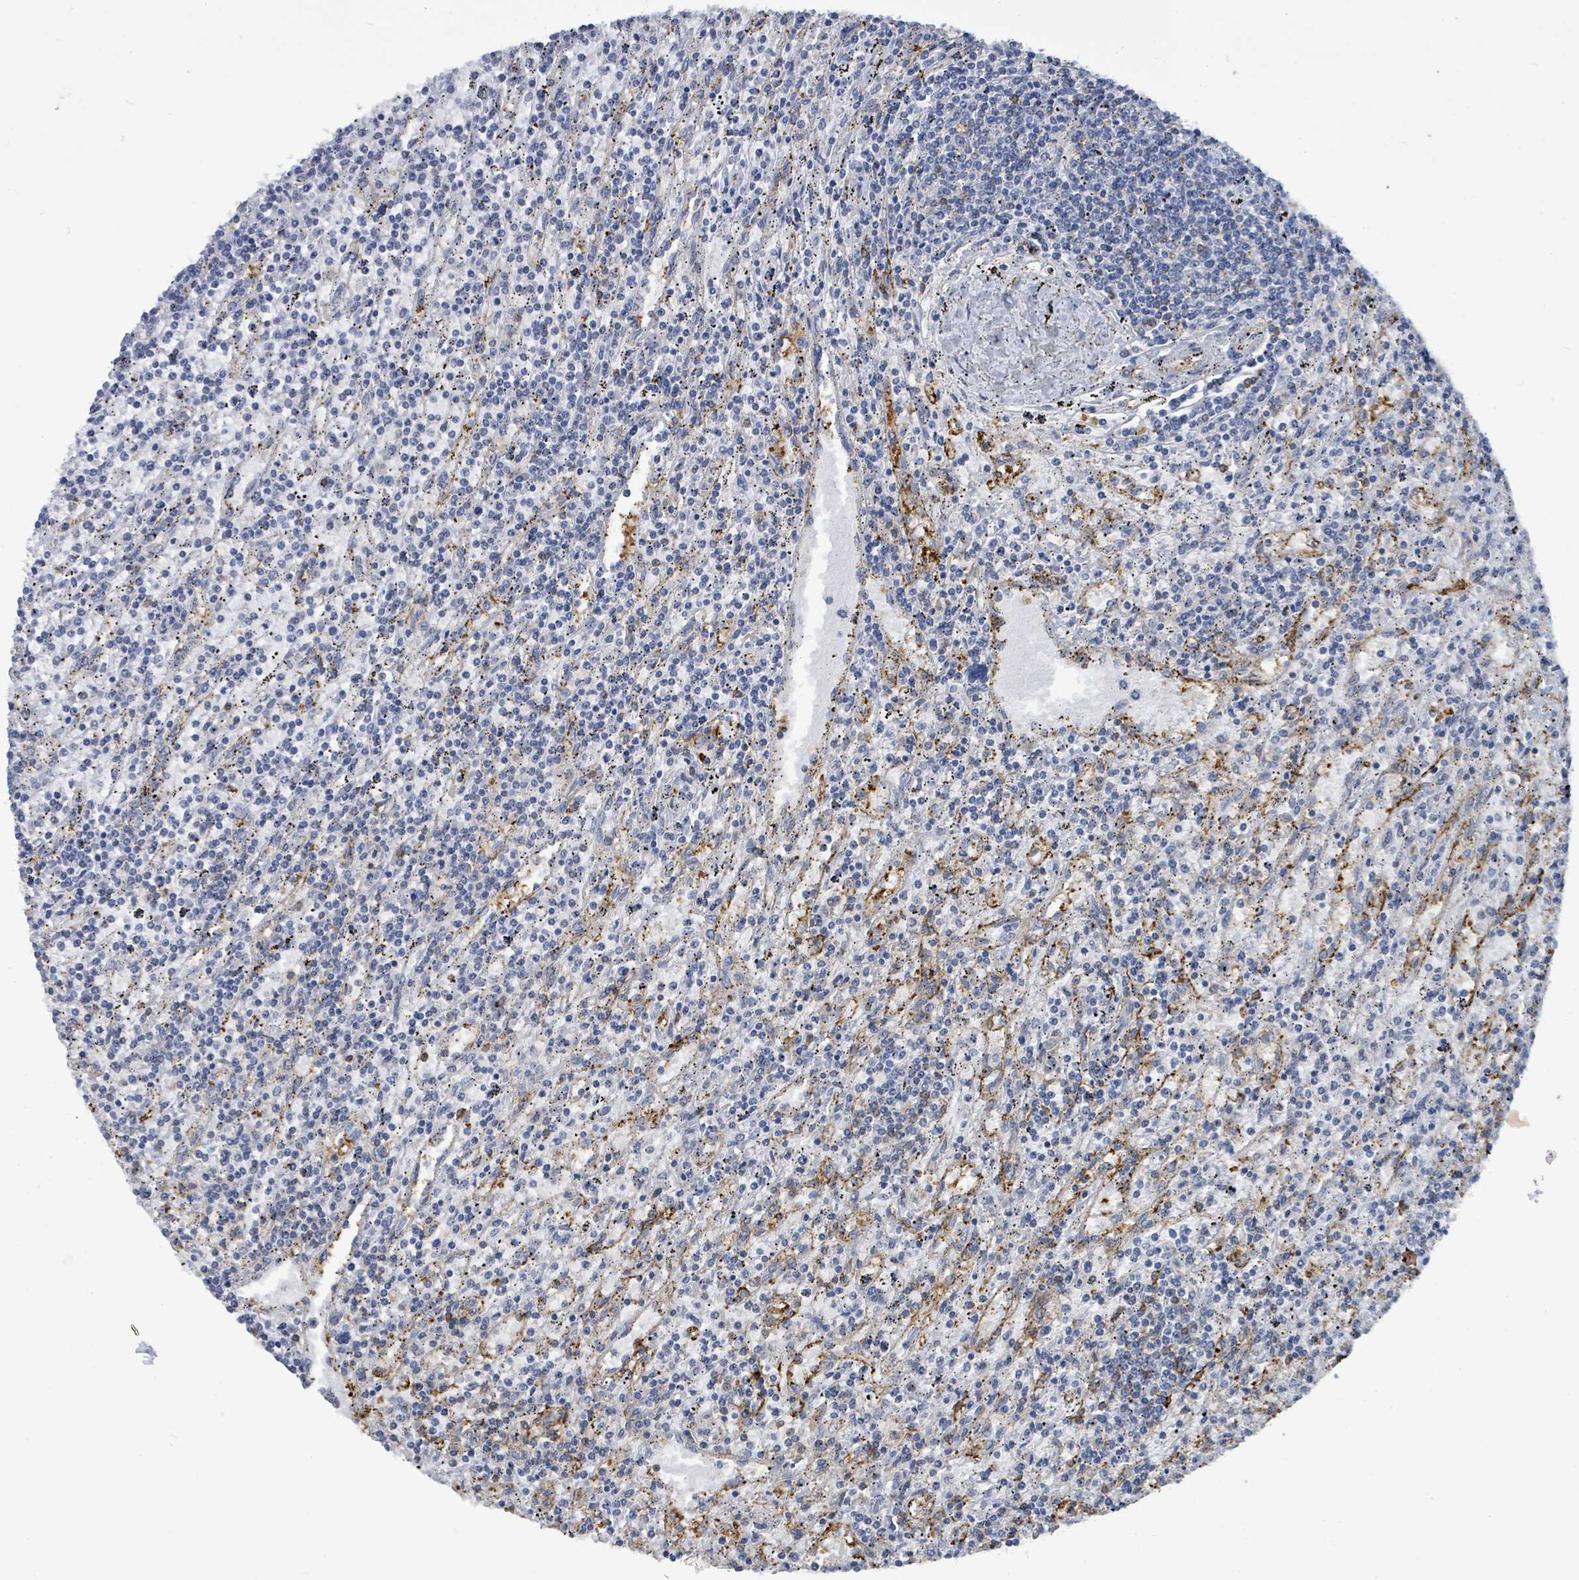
{"staining": {"intensity": "negative", "quantity": "none", "location": "none"}, "tissue": "lymphoma", "cell_type": "Tumor cells", "image_type": "cancer", "snomed": [{"axis": "morphology", "description": "Malignant lymphoma, non-Hodgkin's type, Low grade"}, {"axis": "topography", "description": "Spleen"}], "caption": "This is an IHC photomicrograph of lymphoma. There is no staining in tumor cells.", "gene": "PRKRIP1", "patient": {"sex": "male", "age": 76}}